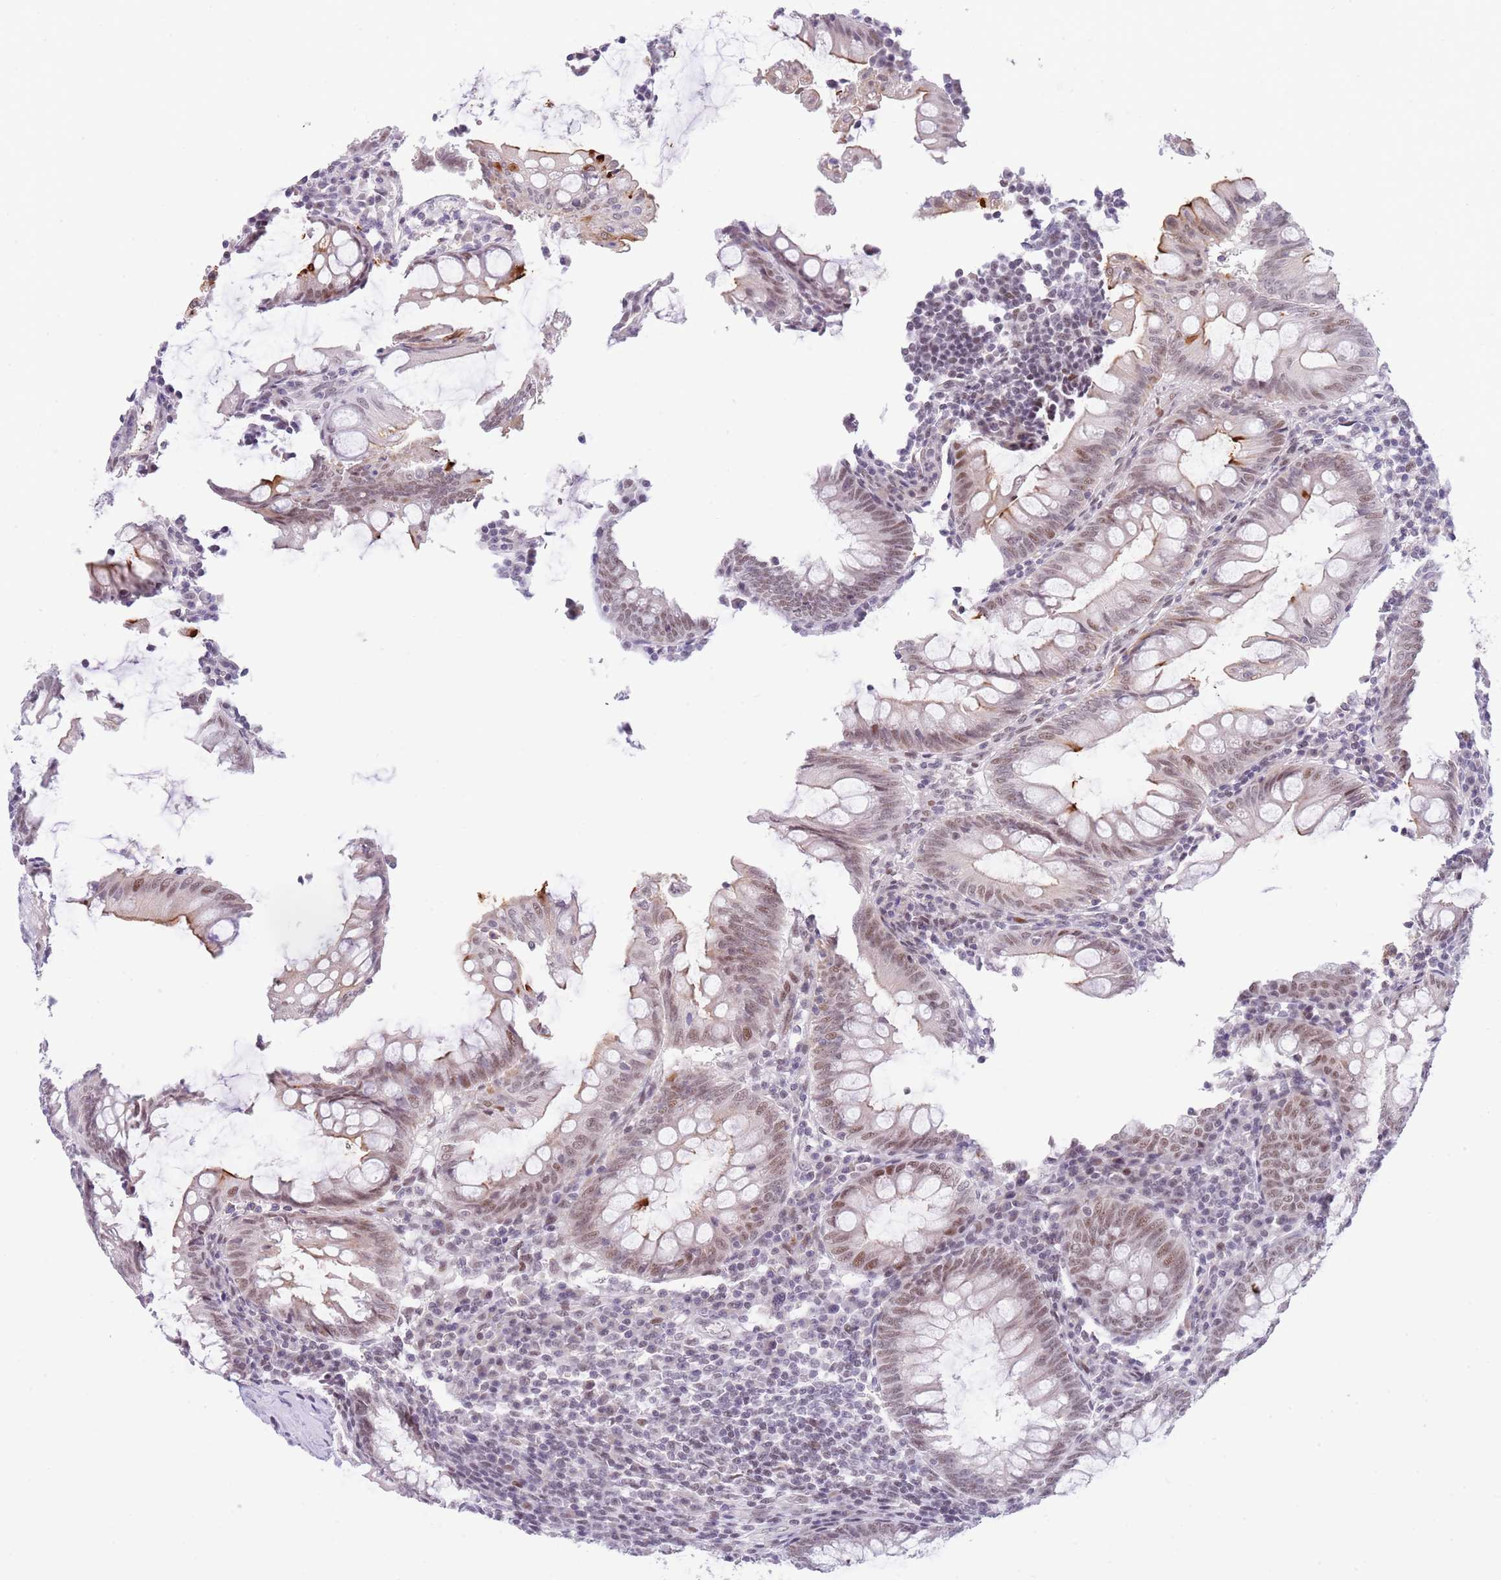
{"staining": {"intensity": "moderate", "quantity": "25%-75%", "location": "cytoplasmic/membranous"}, "tissue": "appendix", "cell_type": "Glandular cells", "image_type": "normal", "snomed": [{"axis": "morphology", "description": "Normal tissue, NOS"}, {"axis": "topography", "description": "Appendix"}], "caption": "An image of appendix stained for a protein displays moderate cytoplasmic/membranous brown staining in glandular cells. (IHC, brightfield microscopy, high magnification).", "gene": "RFX1", "patient": {"sex": "male", "age": 83}}